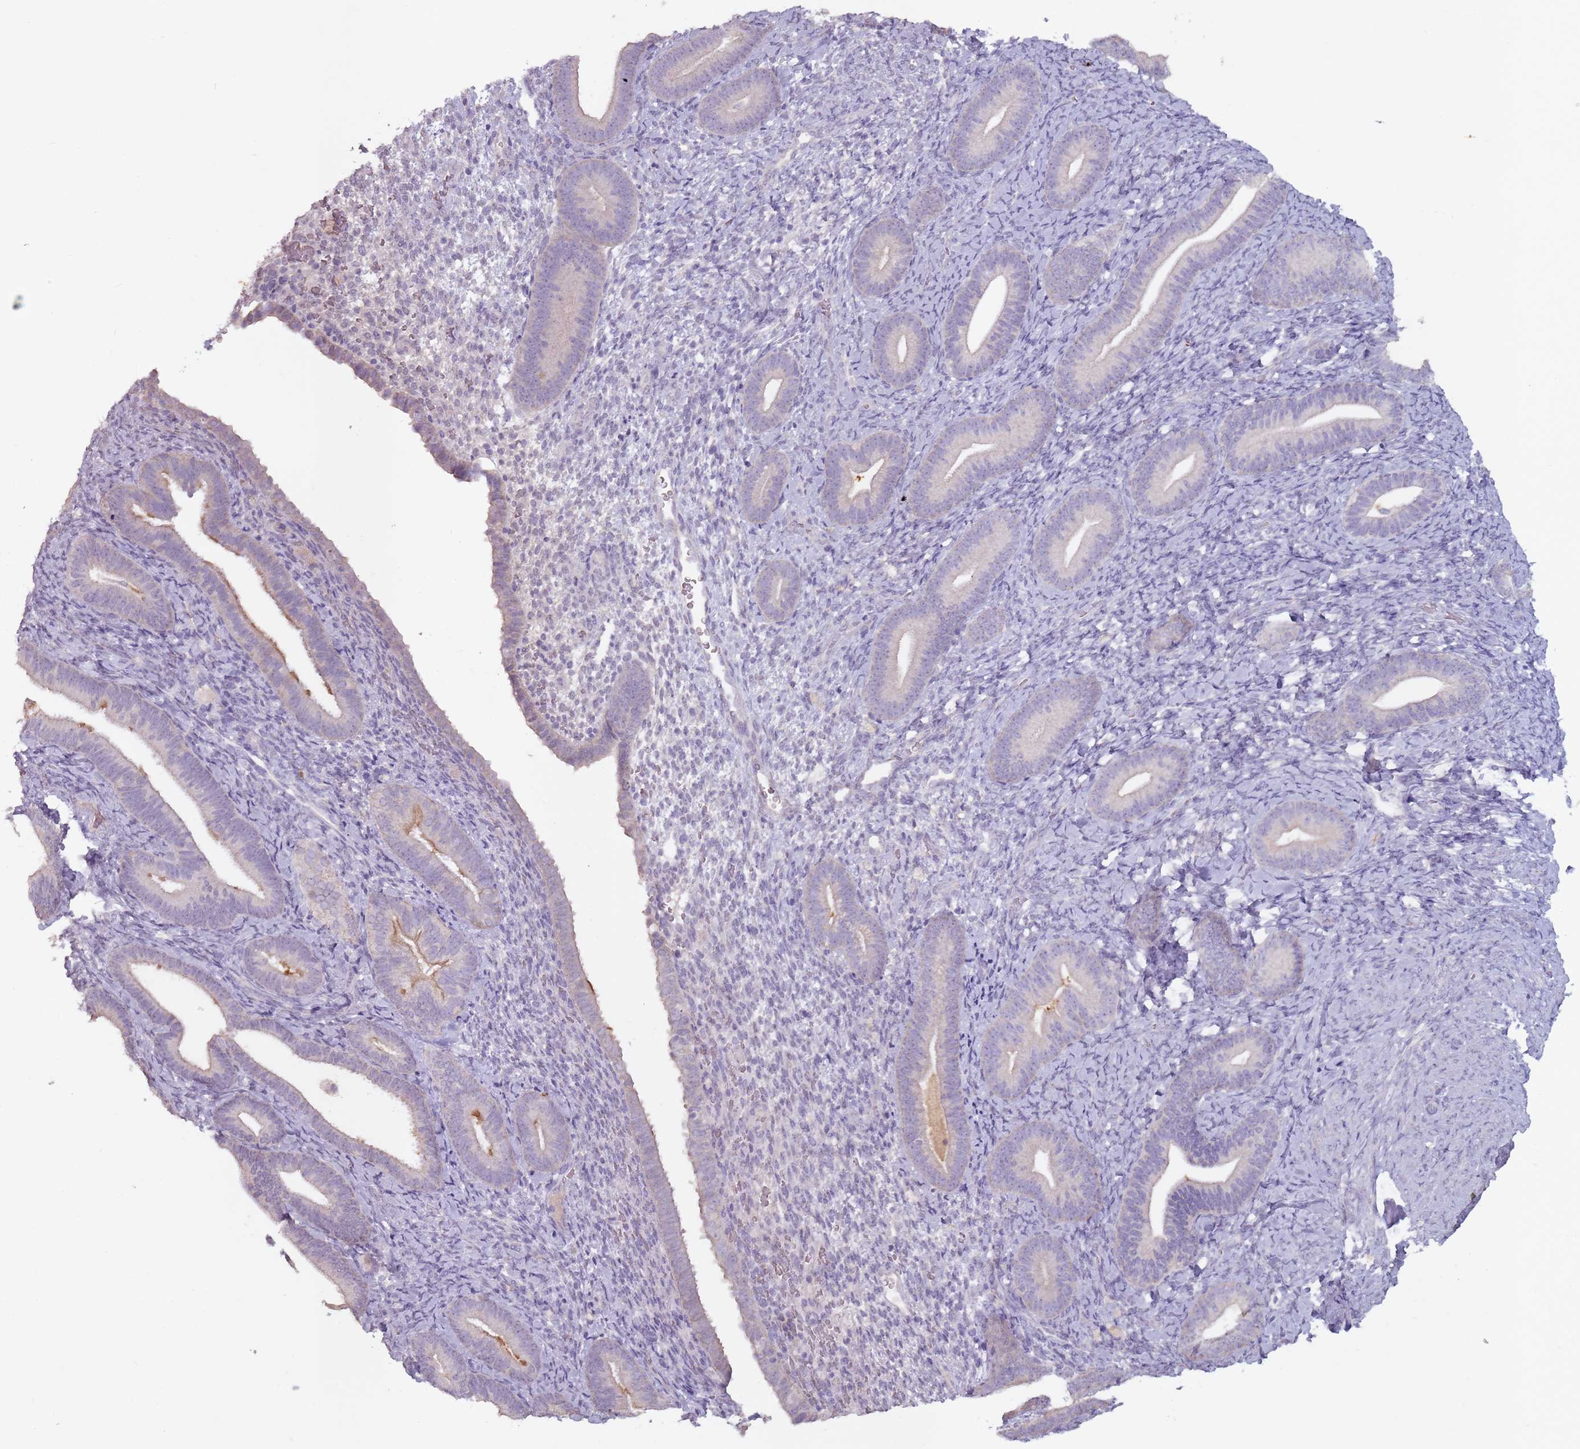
{"staining": {"intensity": "negative", "quantity": "none", "location": "none"}, "tissue": "endometrium", "cell_type": "Cells in endometrial stroma", "image_type": "normal", "snomed": [{"axis": "morphology", "description": "Normal tissue, NOS"}, {"axis": "topography", "description": "Endometrium"}], "caption": "This is an immunohistochemistry (IHC) histopathology image of benign endometrium. There is no expression in cells in endometrial stroma.", "gene": "STYK1", "patient": {"sex": "female", "age": 65}}